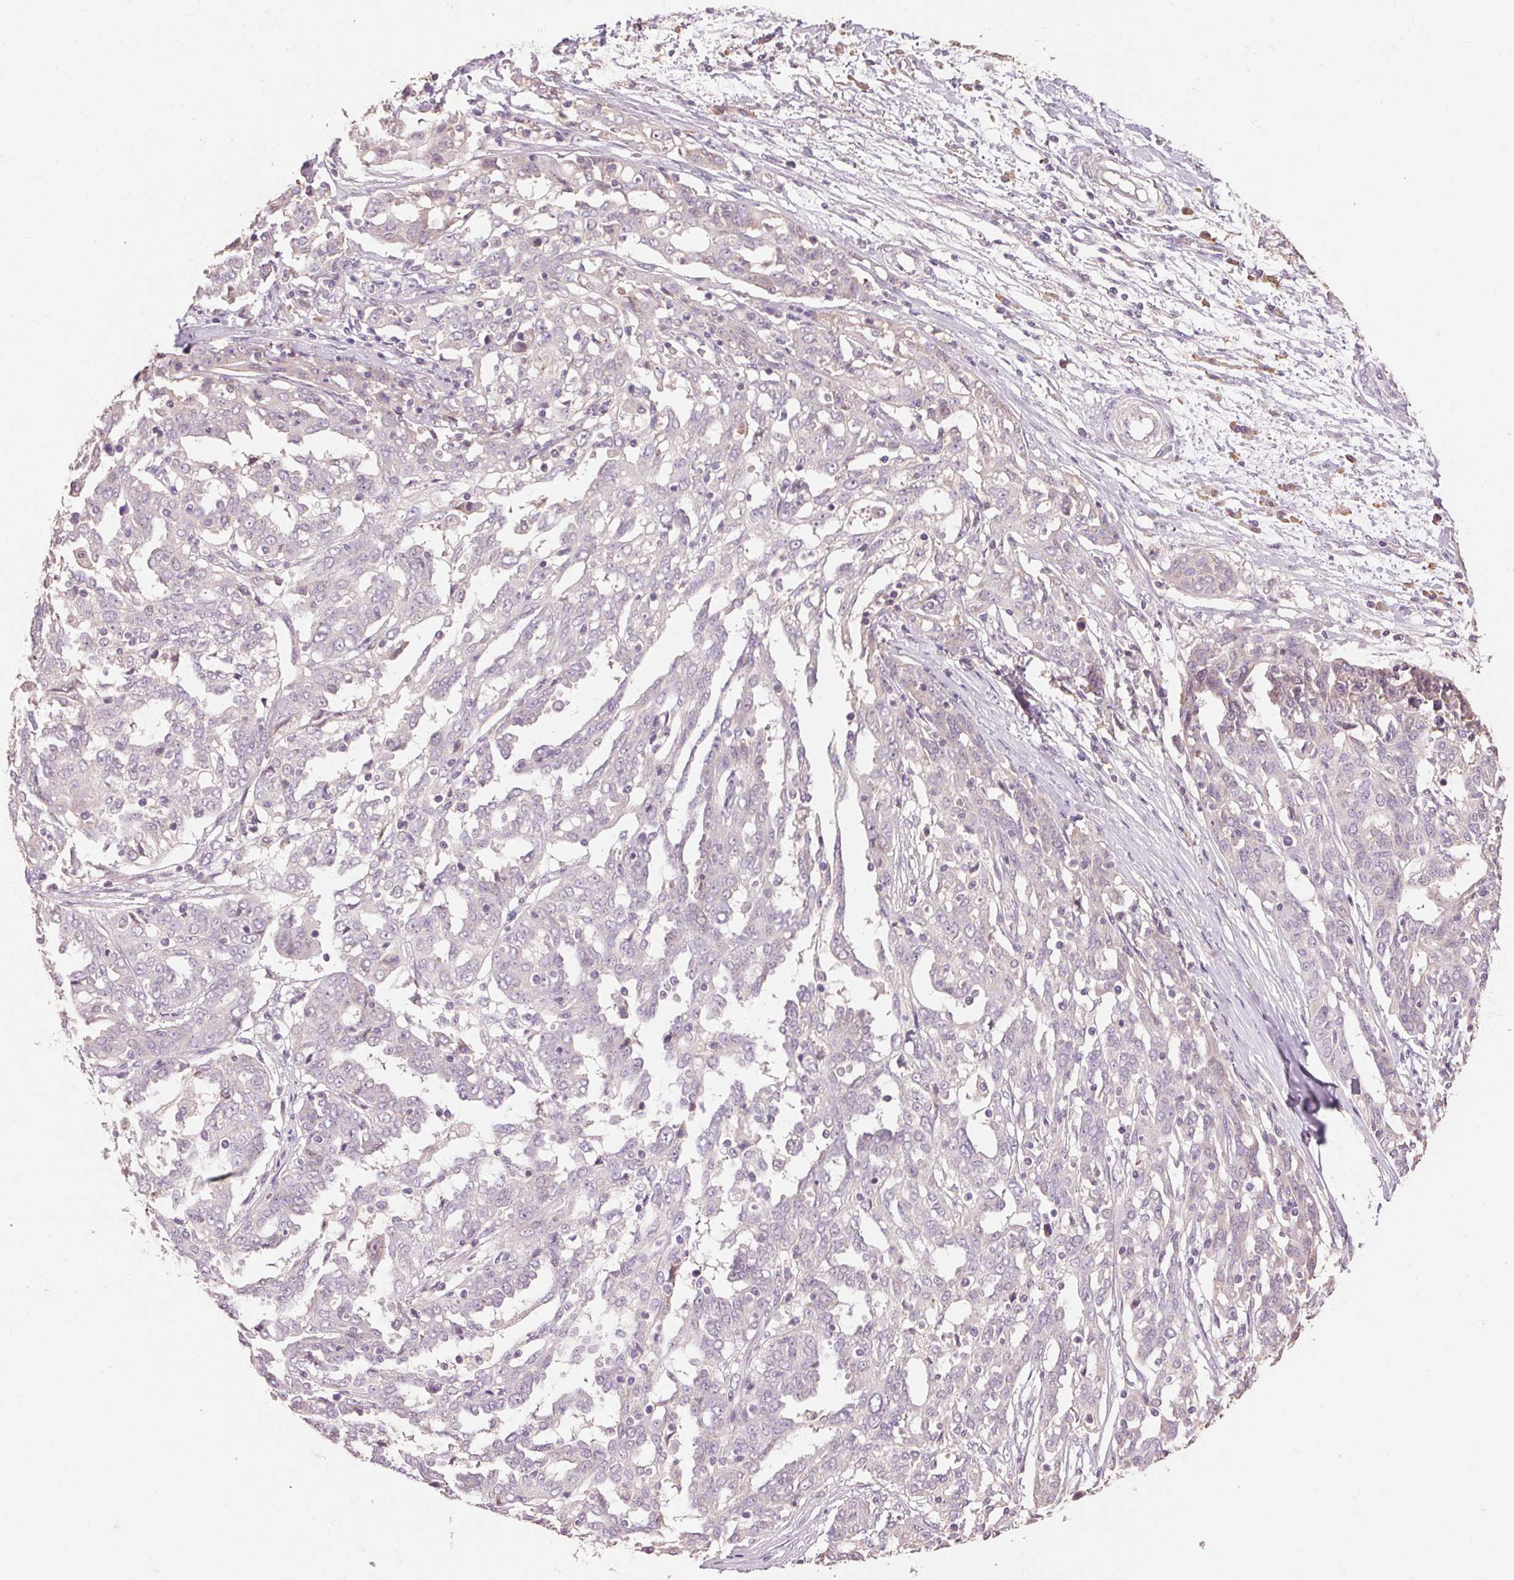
{"staining": {"intensity": "negative", "quantity": "none", "location": "none"}, "tissue": "ovarian cancer", "cell_type": "Tumor cells", "image_type": "cancer", "snomed": [{"axis": "morphology", "description": "Cystadenocarcinoma, serous, NOS"}, {"axis": "topography", "description": "Ovary"}], "caption": "The IHC micrograph has no significant expression in tumor cells of serous cystadenocarcinoma (ovarian) tissue.", "gene": "LYZL6", "patient": {"sex": "female", "age": 67}}